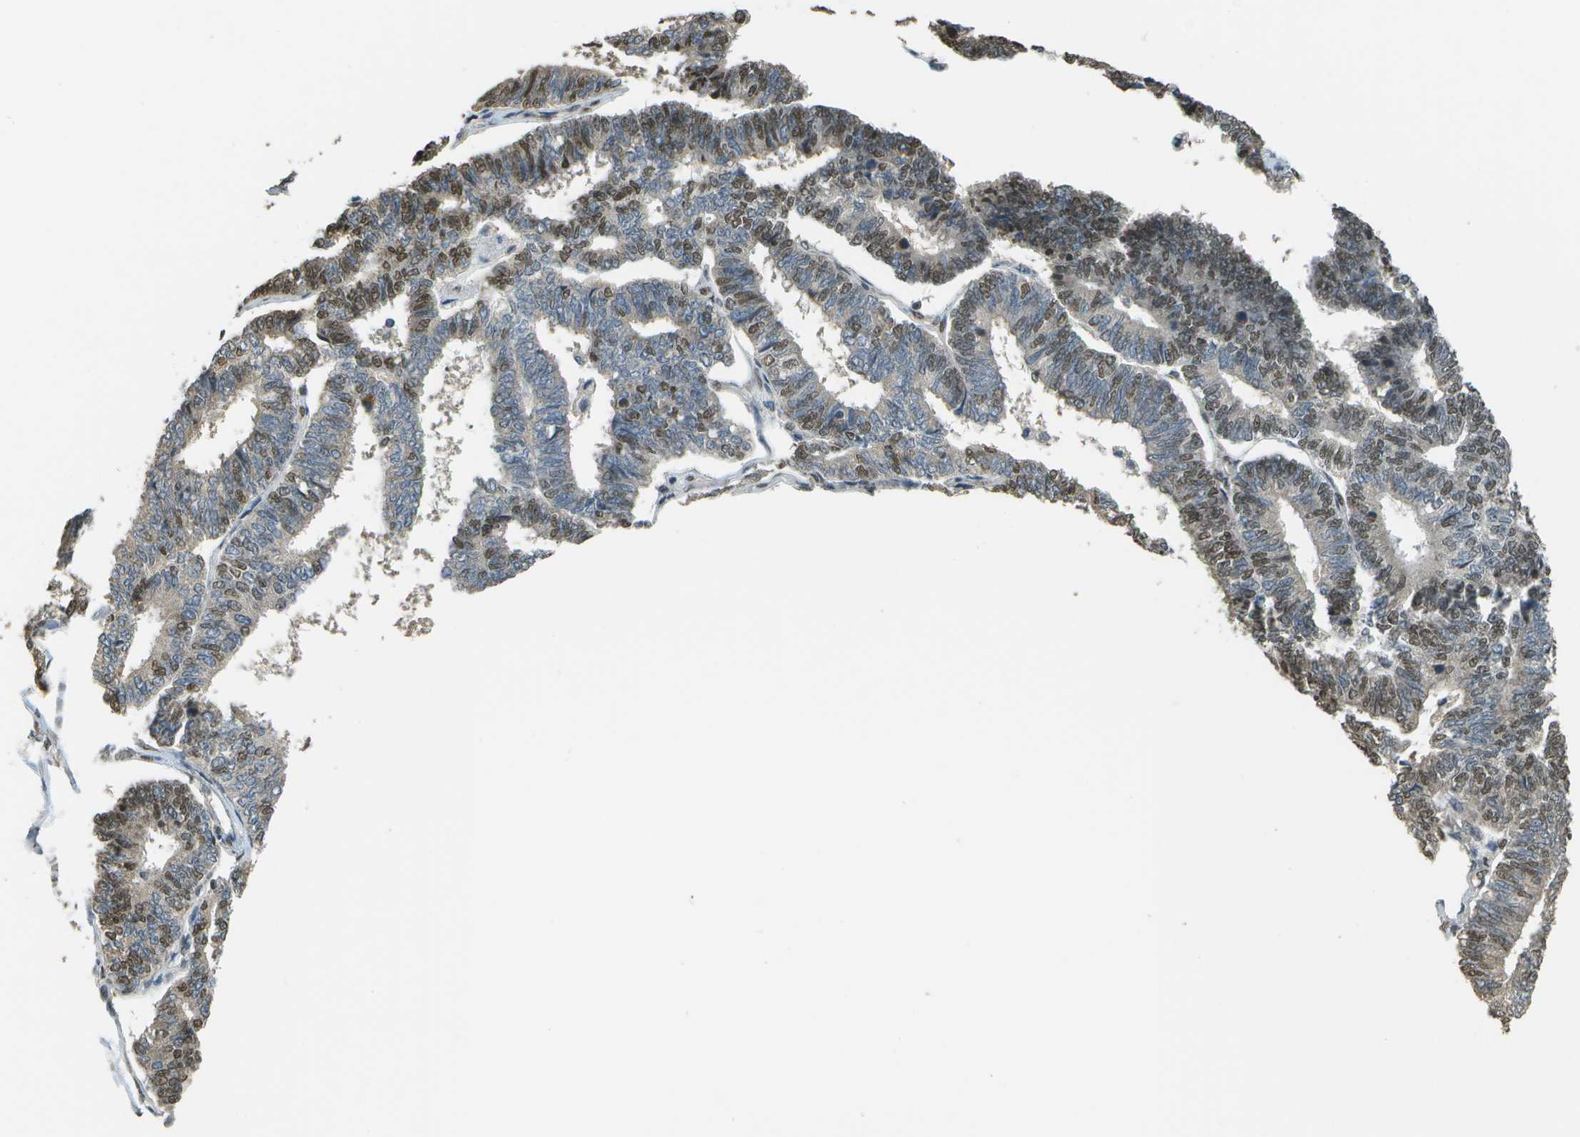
{"staining": {"intensity": "moderate", "quantity": "25%-75%", "location": "nuclear"}, "tissue": "endometrial cancer", "cell_type": "Tumor cells", "image_type": "cancer", "snomed": [{"axis": "morphology", "description": "Adenocarcinoma, NOS"}, {"axis": "topography", "description": "Endometrium"}], "caption": "Immunohistochemistry (IHC) (DAB) staining of endometrial adenocarcinoma displays moderate nuclear protein expression in approximately 25%-75% of tumor cells.", "gene": "ABL2", "patient": {"sex": "female", "age": 70}}